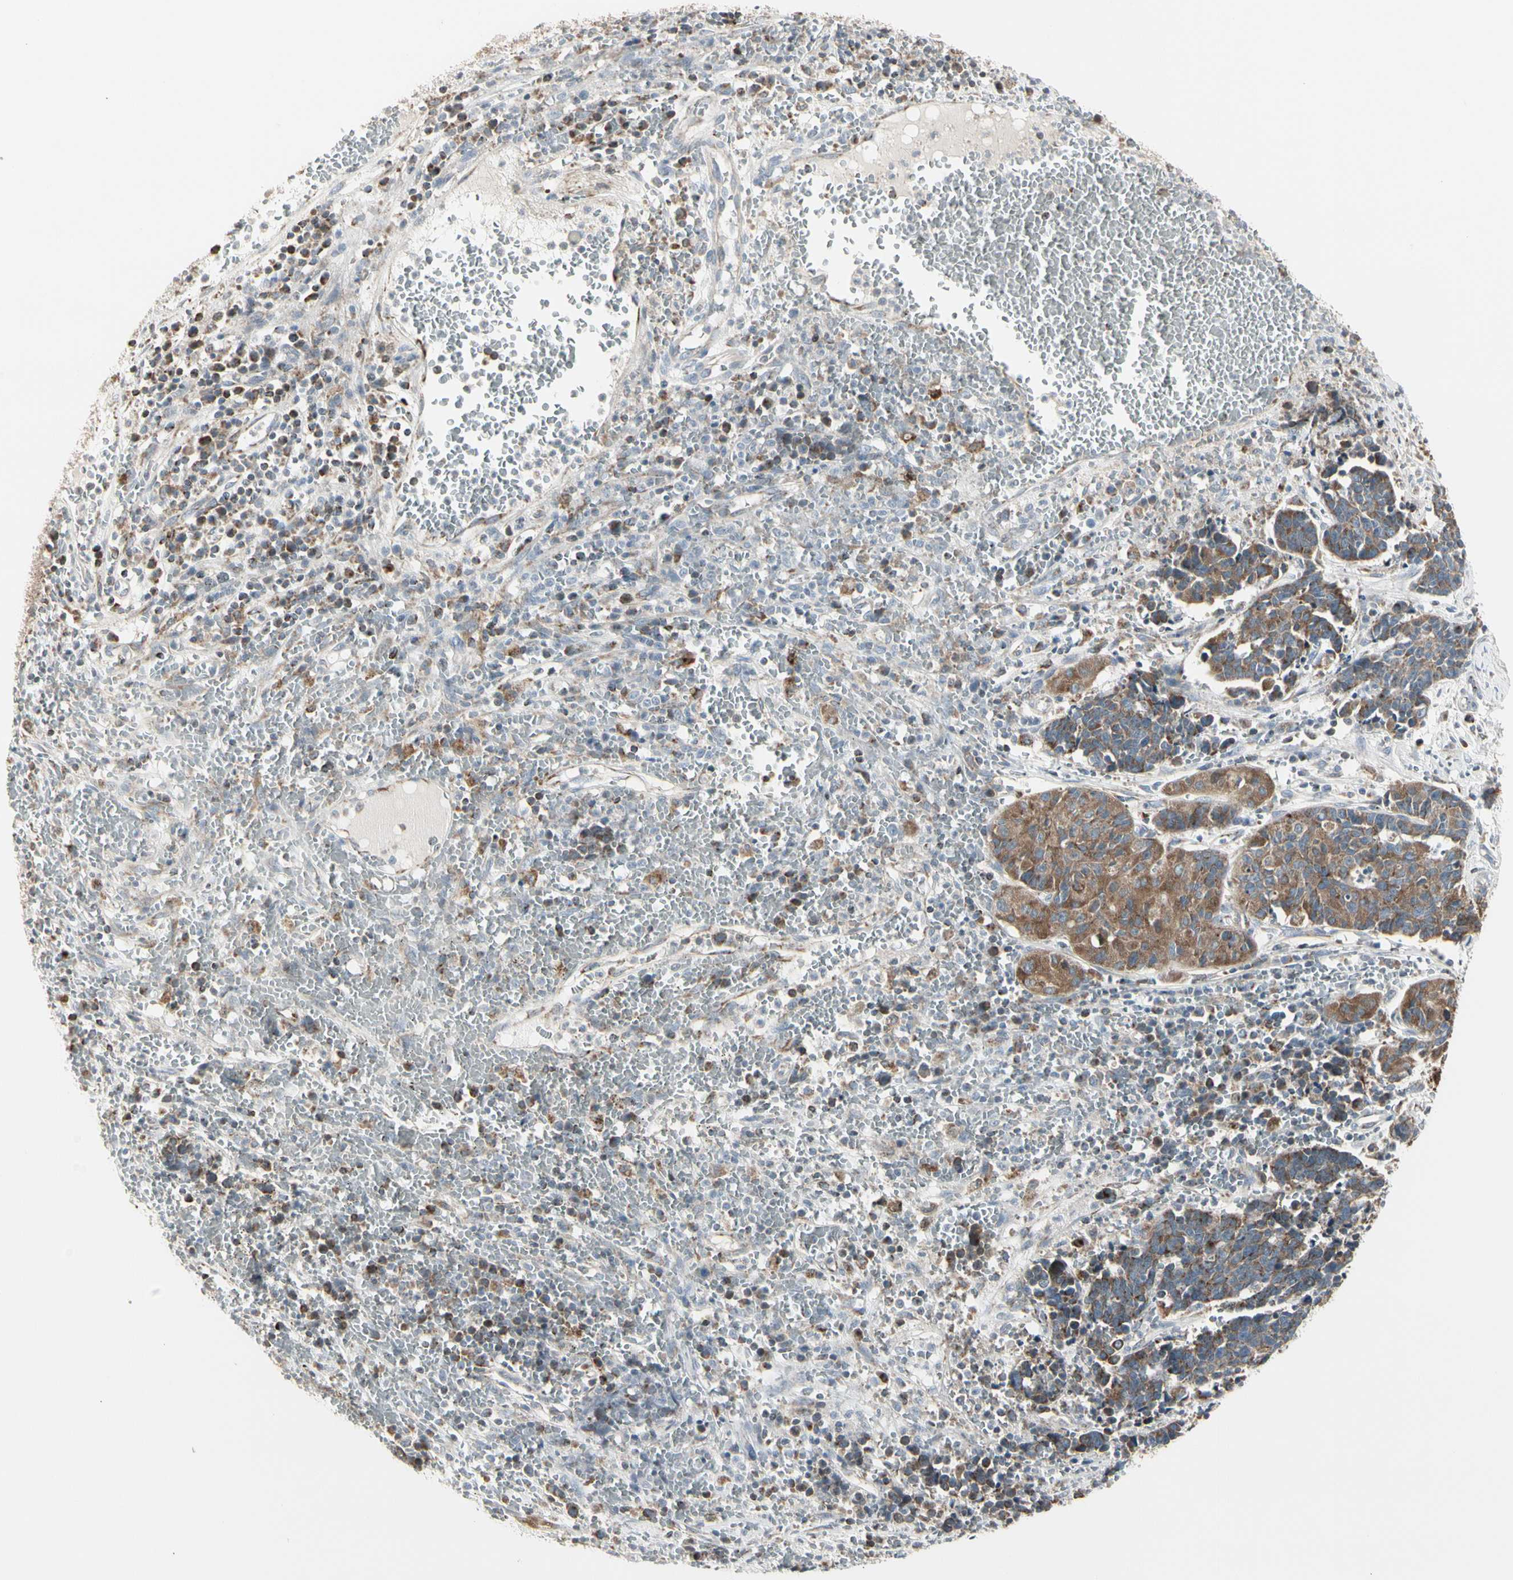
{"staining": {"intensity": "moderate", "quantity": ">75%", "location": "cytoplasmic/membranous"}, "tissue": "cervical cancer", "cell_type": "Tumor cells", "image_type": "cancer", "snomed": [{"axis": "morphology", "description": "Squamous cell carcinoma, NOS"}, {"axis": "topography", "description": "Cervix"}], "caption": "An immunohistochemistry histopathology image of tumor tissue is shown. Protein staining in brown shows moderate cytoplasmic/membranous positivity in cervical cancer within tumor cells.", "gene": "TMEM176A", "patient": {"sex": "female", "age": 35}}